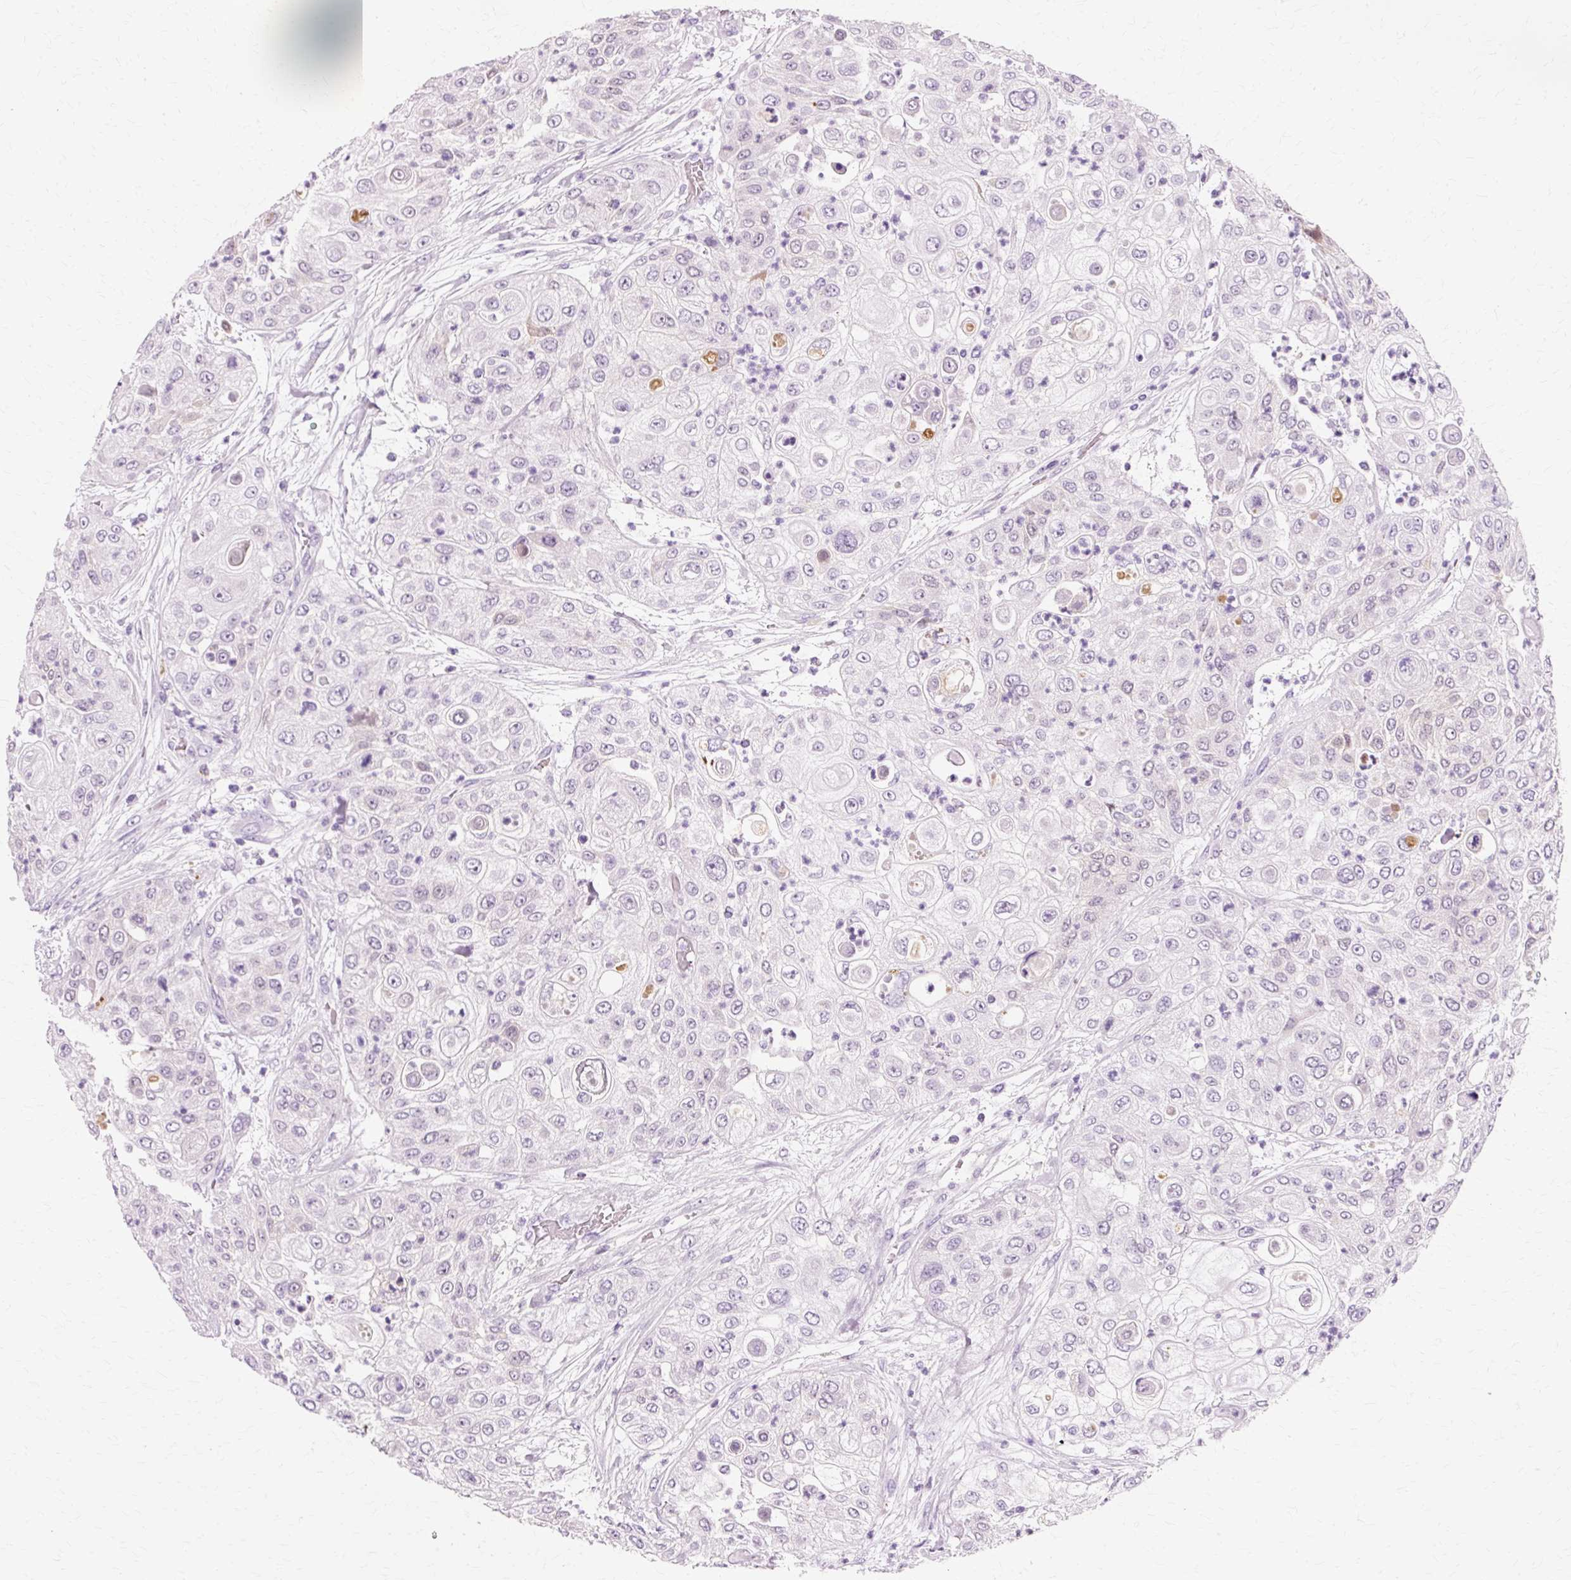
{"staining": {"intensity": "negative", "quantity": "none", "location": "none"}, "tissue": "urothelial cancer", "cell_type": "Tumor cells", "image_type": "cancer", "snomed": [{"axis": "morphology", "description": "Urothelial carcinoma, High grade"}, {"axis": "topography", "description": "Urinary bladder"}], "caption": "An IHC histopathology image of high-grade urothelial carcinoma is shown. There is no staining in tumor cells of high-grade urothelial carcinoma.", "gene": "VN1R2", "patient": {"sex": "female", "age": 79}}